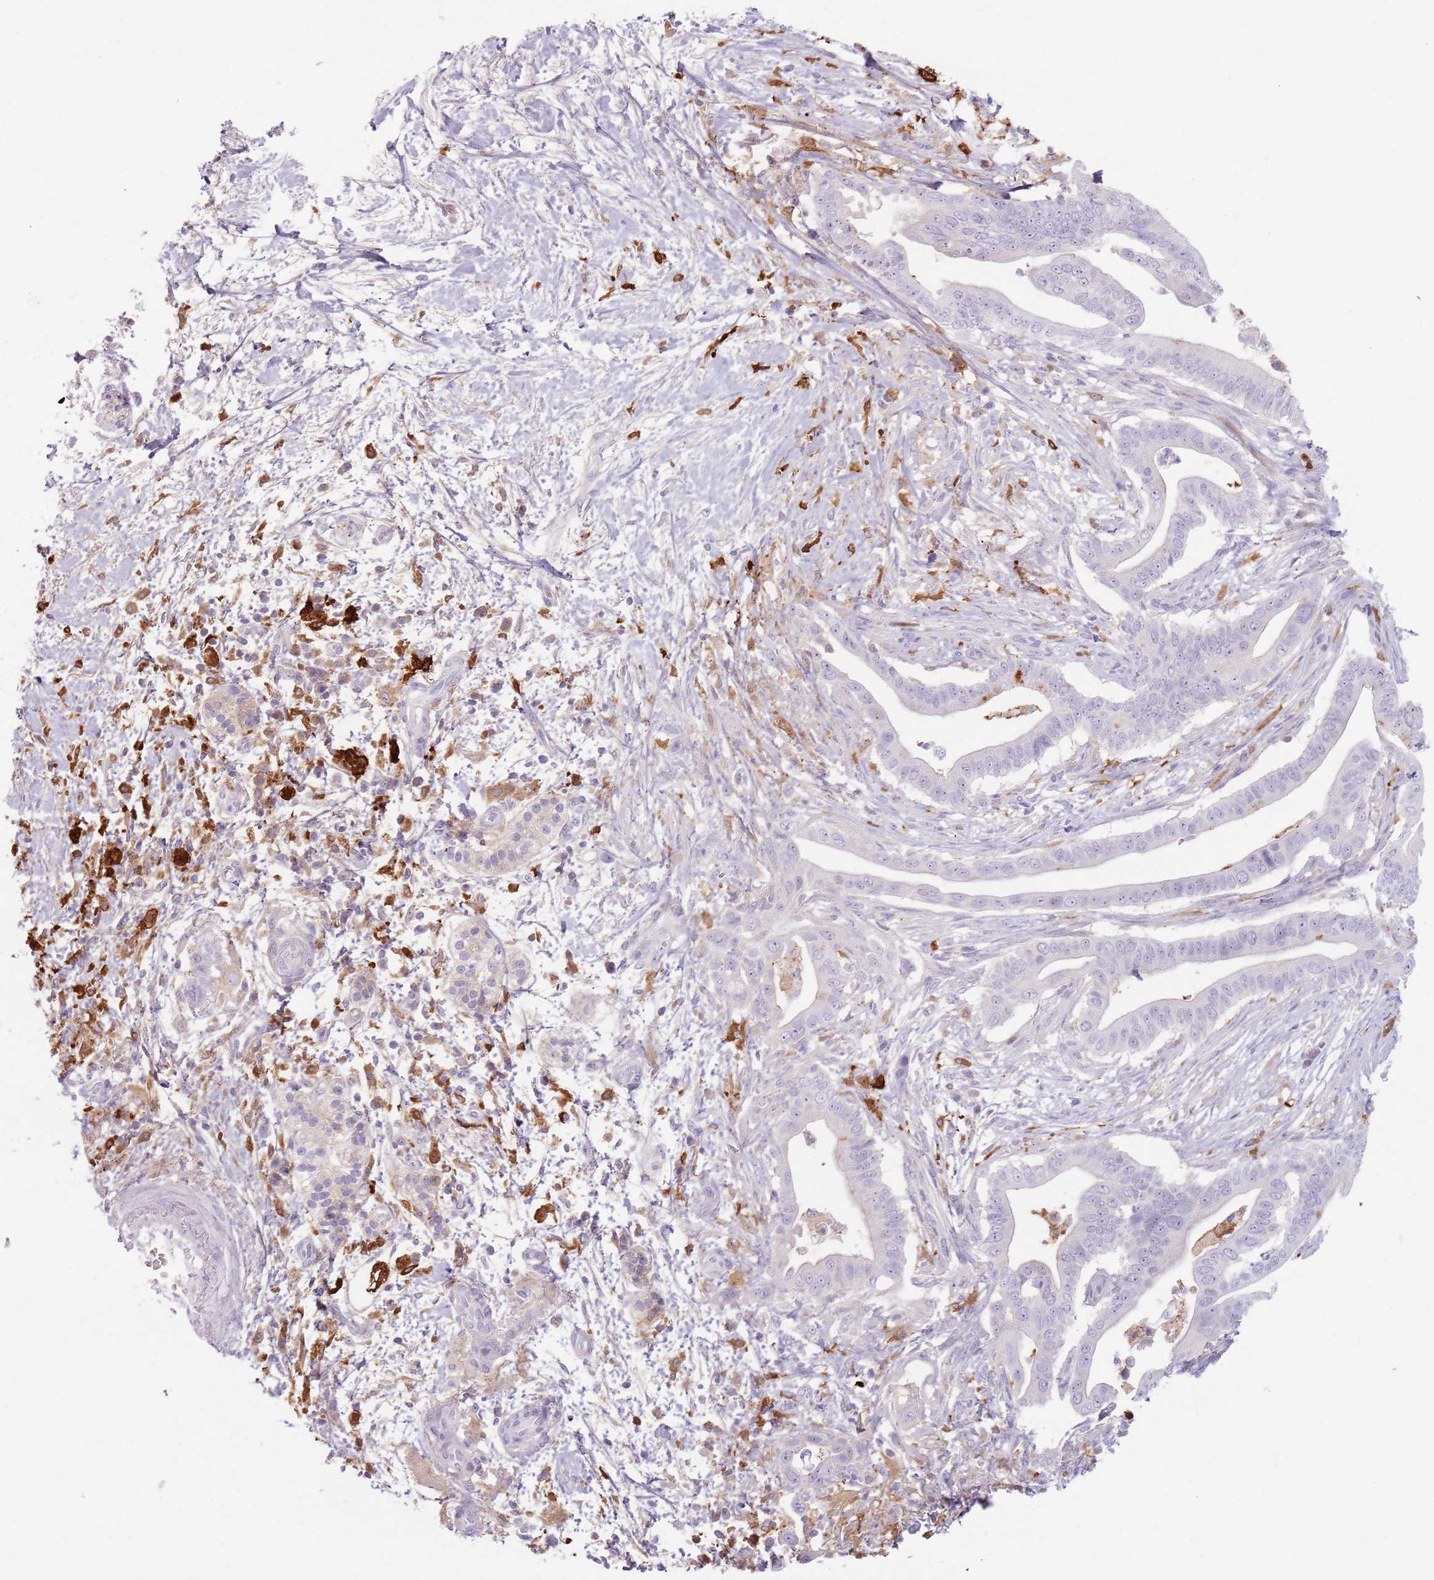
{"staining": {"intensity": "negative", "quantity": "none", "location": "none"}, "tissue": "pancreatic cancer", "cell_type": "Tumor cells", "image_type": "cancer", "snomed": [{"axis": "morphology", "description": "Adenocarcinoma, NOS"}, {"axis": "topography", "description": "Pancreas"}], "caption": "An IHC histopathology image of pancreatic cancer is shown. There is no staining in tumor cells of pancreatic cancer. (Stains: DAB IHC with hematoxylin counter stain, Microscopy: brightfield microscopy at high magnification).", "gene": "GDPGP1", "patient": {"sex": "male", "age": 68}}